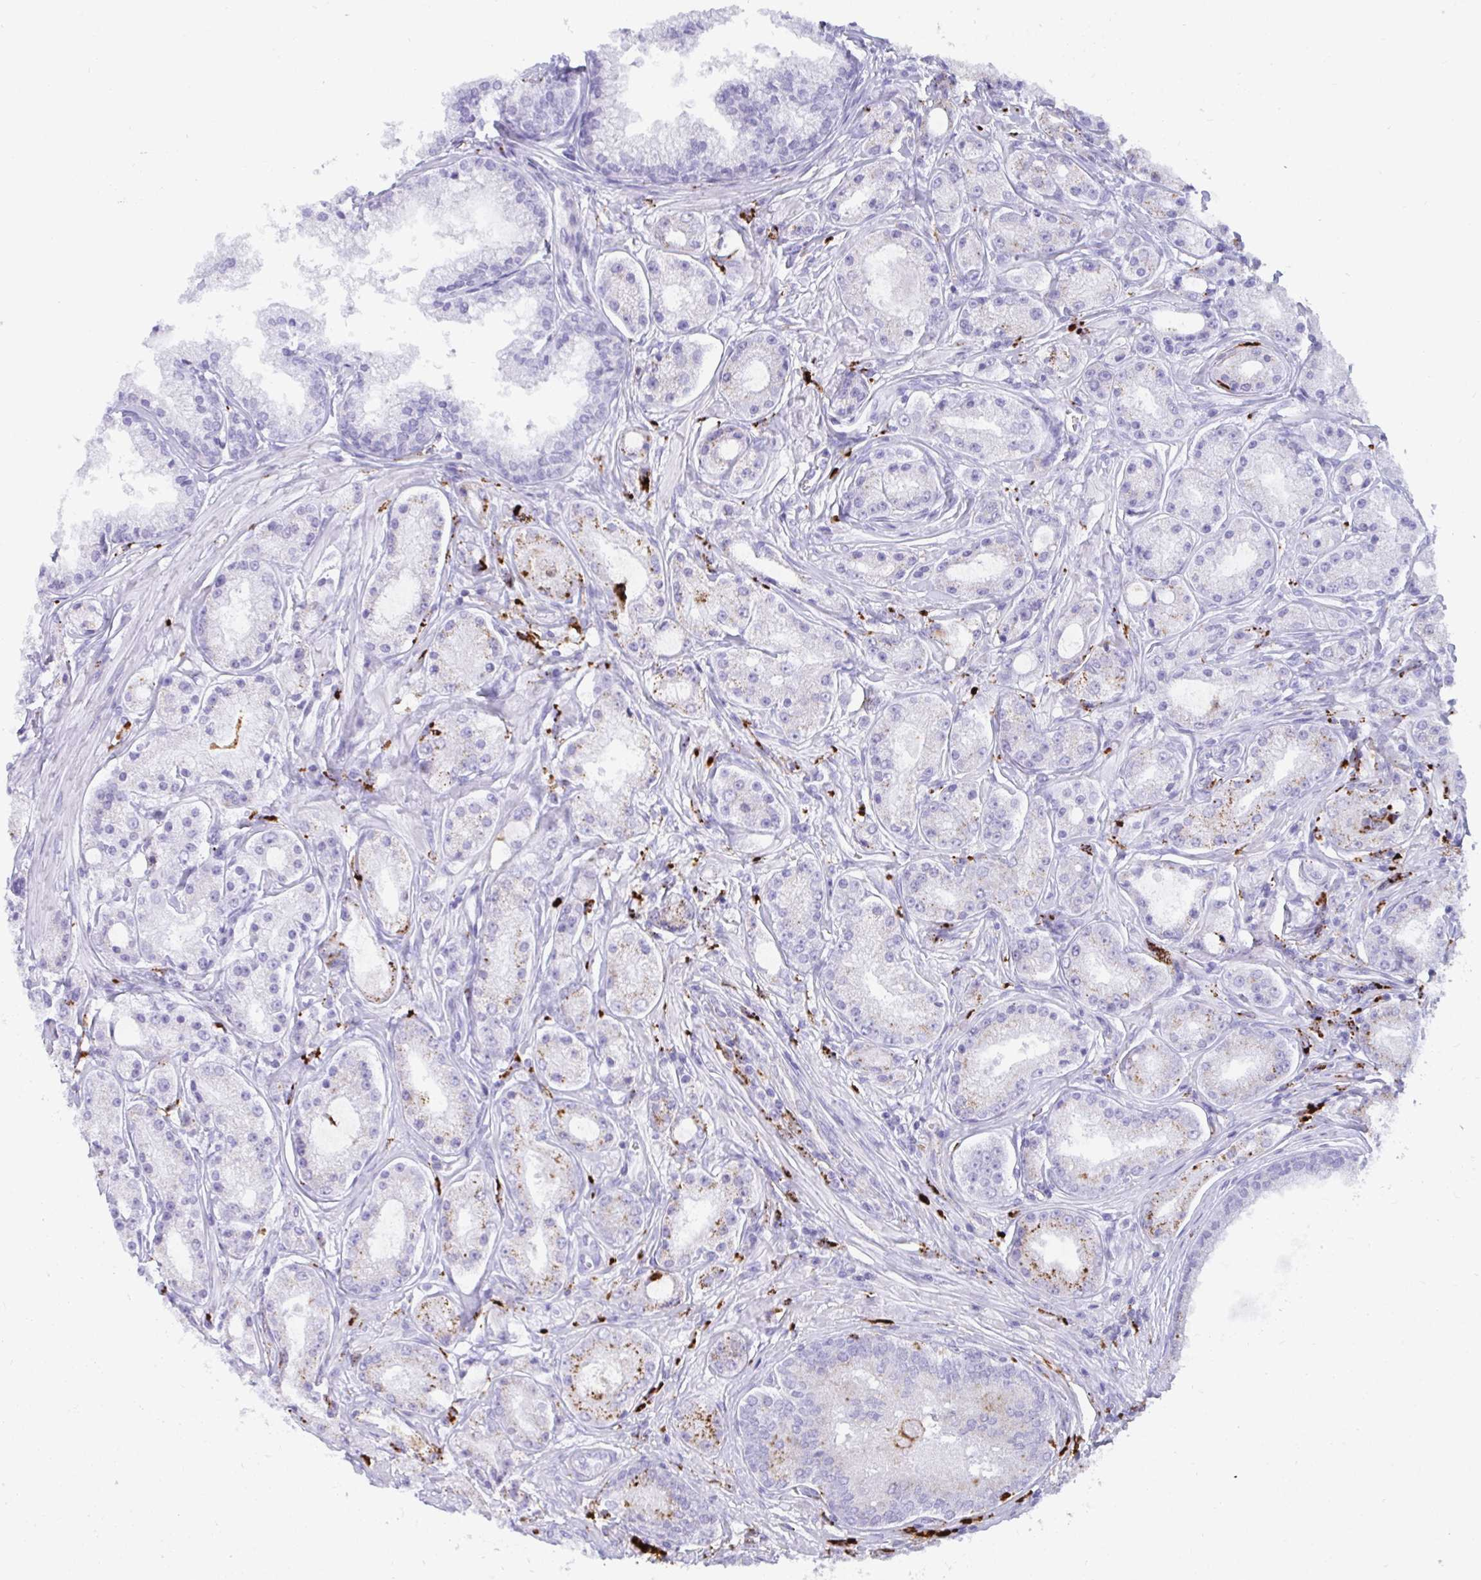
{"staining": {"intensity": "moderate", "quantity": "<25%", "location": "cytoplasmic/membranous"}, "tissue": "prostate cancer", "cell_type": "Tumor cells", "image_type": "cancer", "snomed": [{"axis": "morphology", "description": "Adenocarcinoma, High grade"}, {"axis": "topography", "description": "Prostate"}], "caption": "Protein expression by IHC demonstrates moderate cytoplasmic/membranous expression in about <25% of tumor cells in prostate cancer (high-grade adenocarcinoma). The staining was performed using DAB (3,3'-diaminobenzidine), with brown indicating positive protein expression. Nuclei are stained blue with hematoxylin.", "gene": "CPVL", "patient": {"sex": "male", "age": 66}}